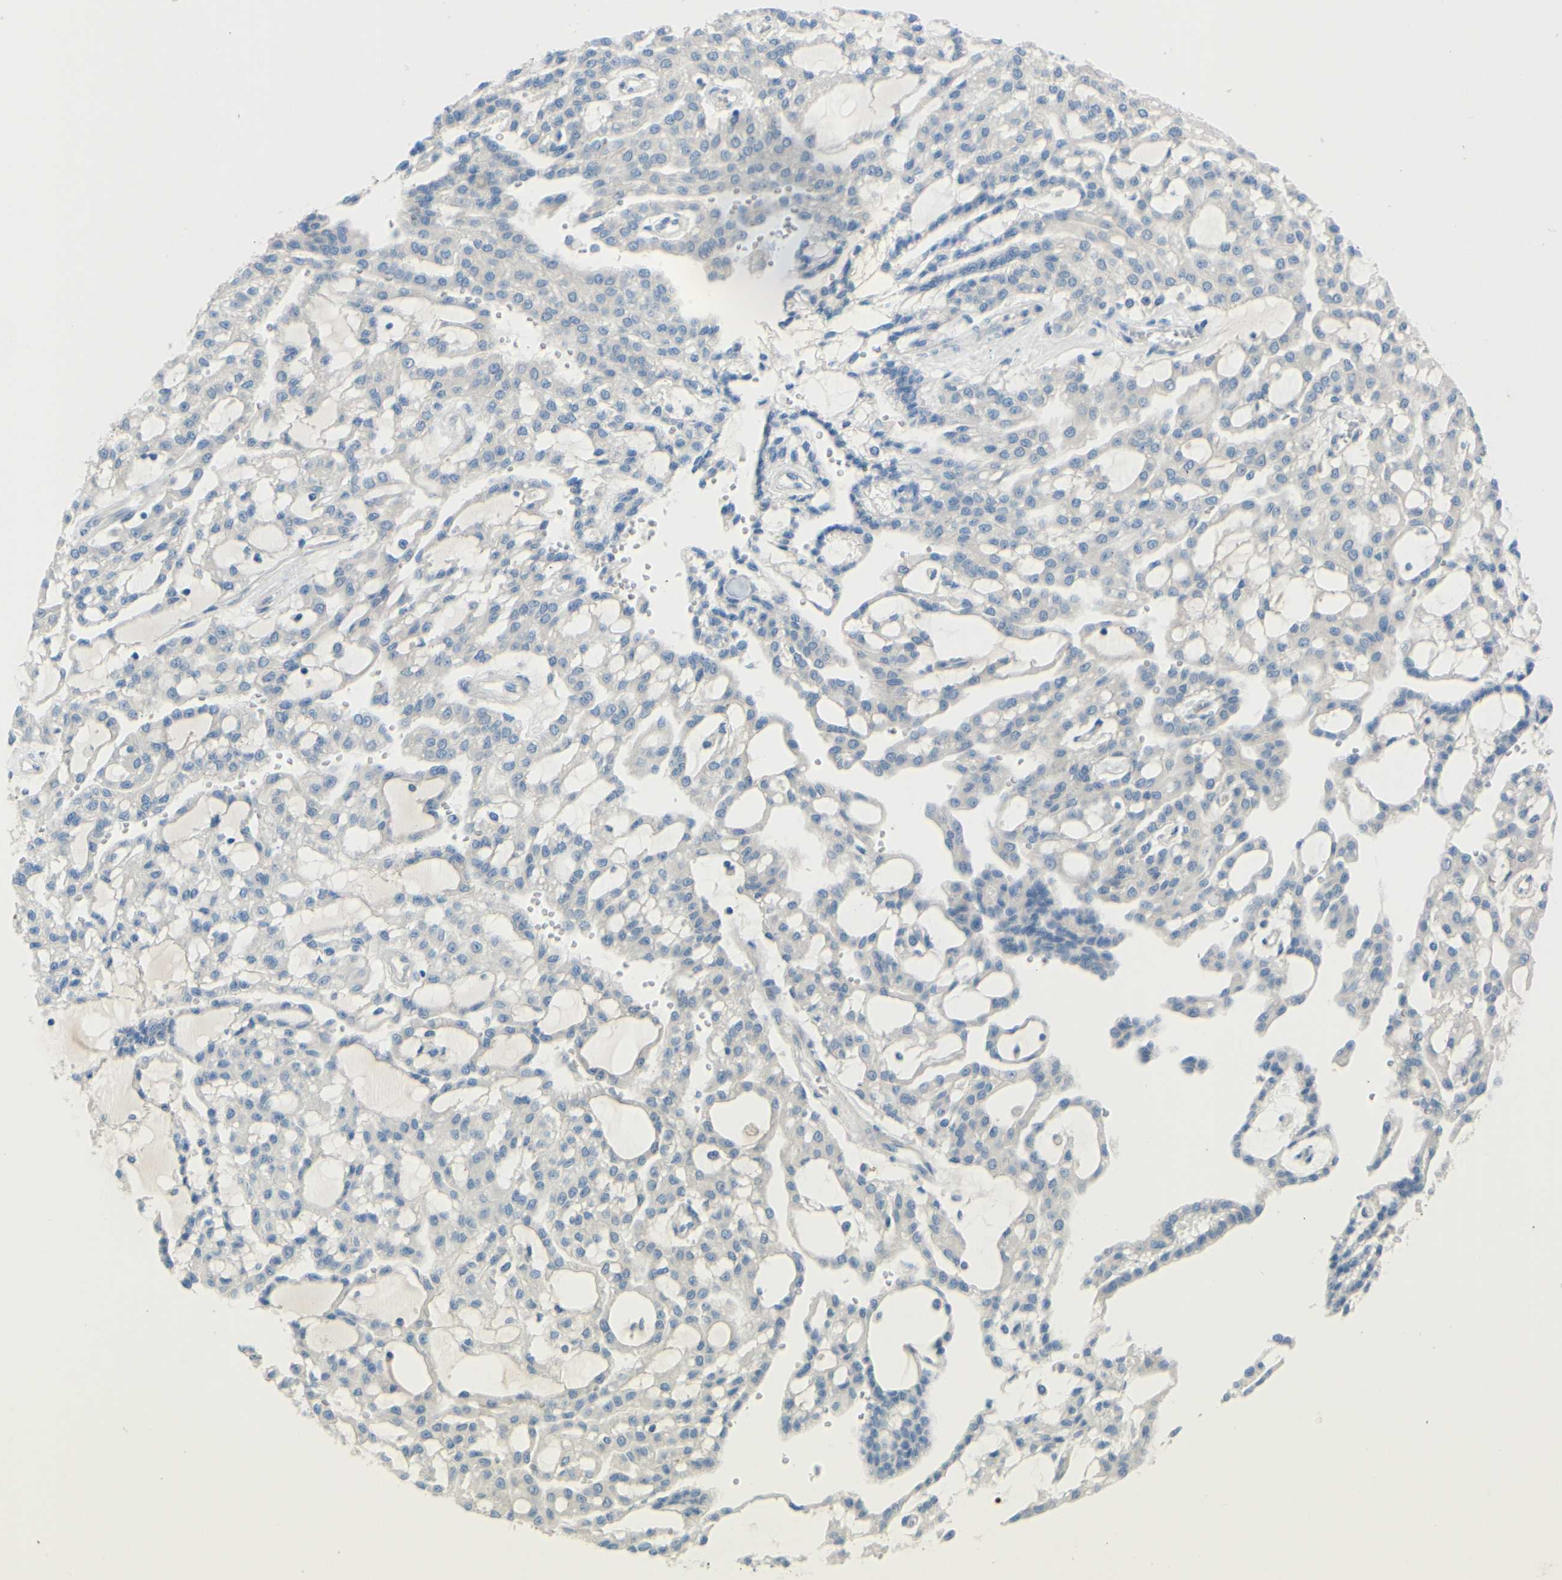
{"staining": {"intensity": "negative", "quantity": "none", "location": "none"}, "tissue": "renal cancer", "cell_type": "Tumor cells", "image_type": "cancer", "snomed": [{"axis": "morphology", "description": "Adenocarcinoma, NOS"}, {"axis": "topography", "description": "Kidney"}], "caption": "High power microscopy photomicrograph of an IHC micrograph of adenocarcinoma (renal), revealing no significant staining in tumor cells. (DAB (3,3'-diaminobenzidine) IHC visualized using brightfield microscopy, high magnification).", "gene": "ARHGAP1", "patient": {"sex": "male", "age": 63}}